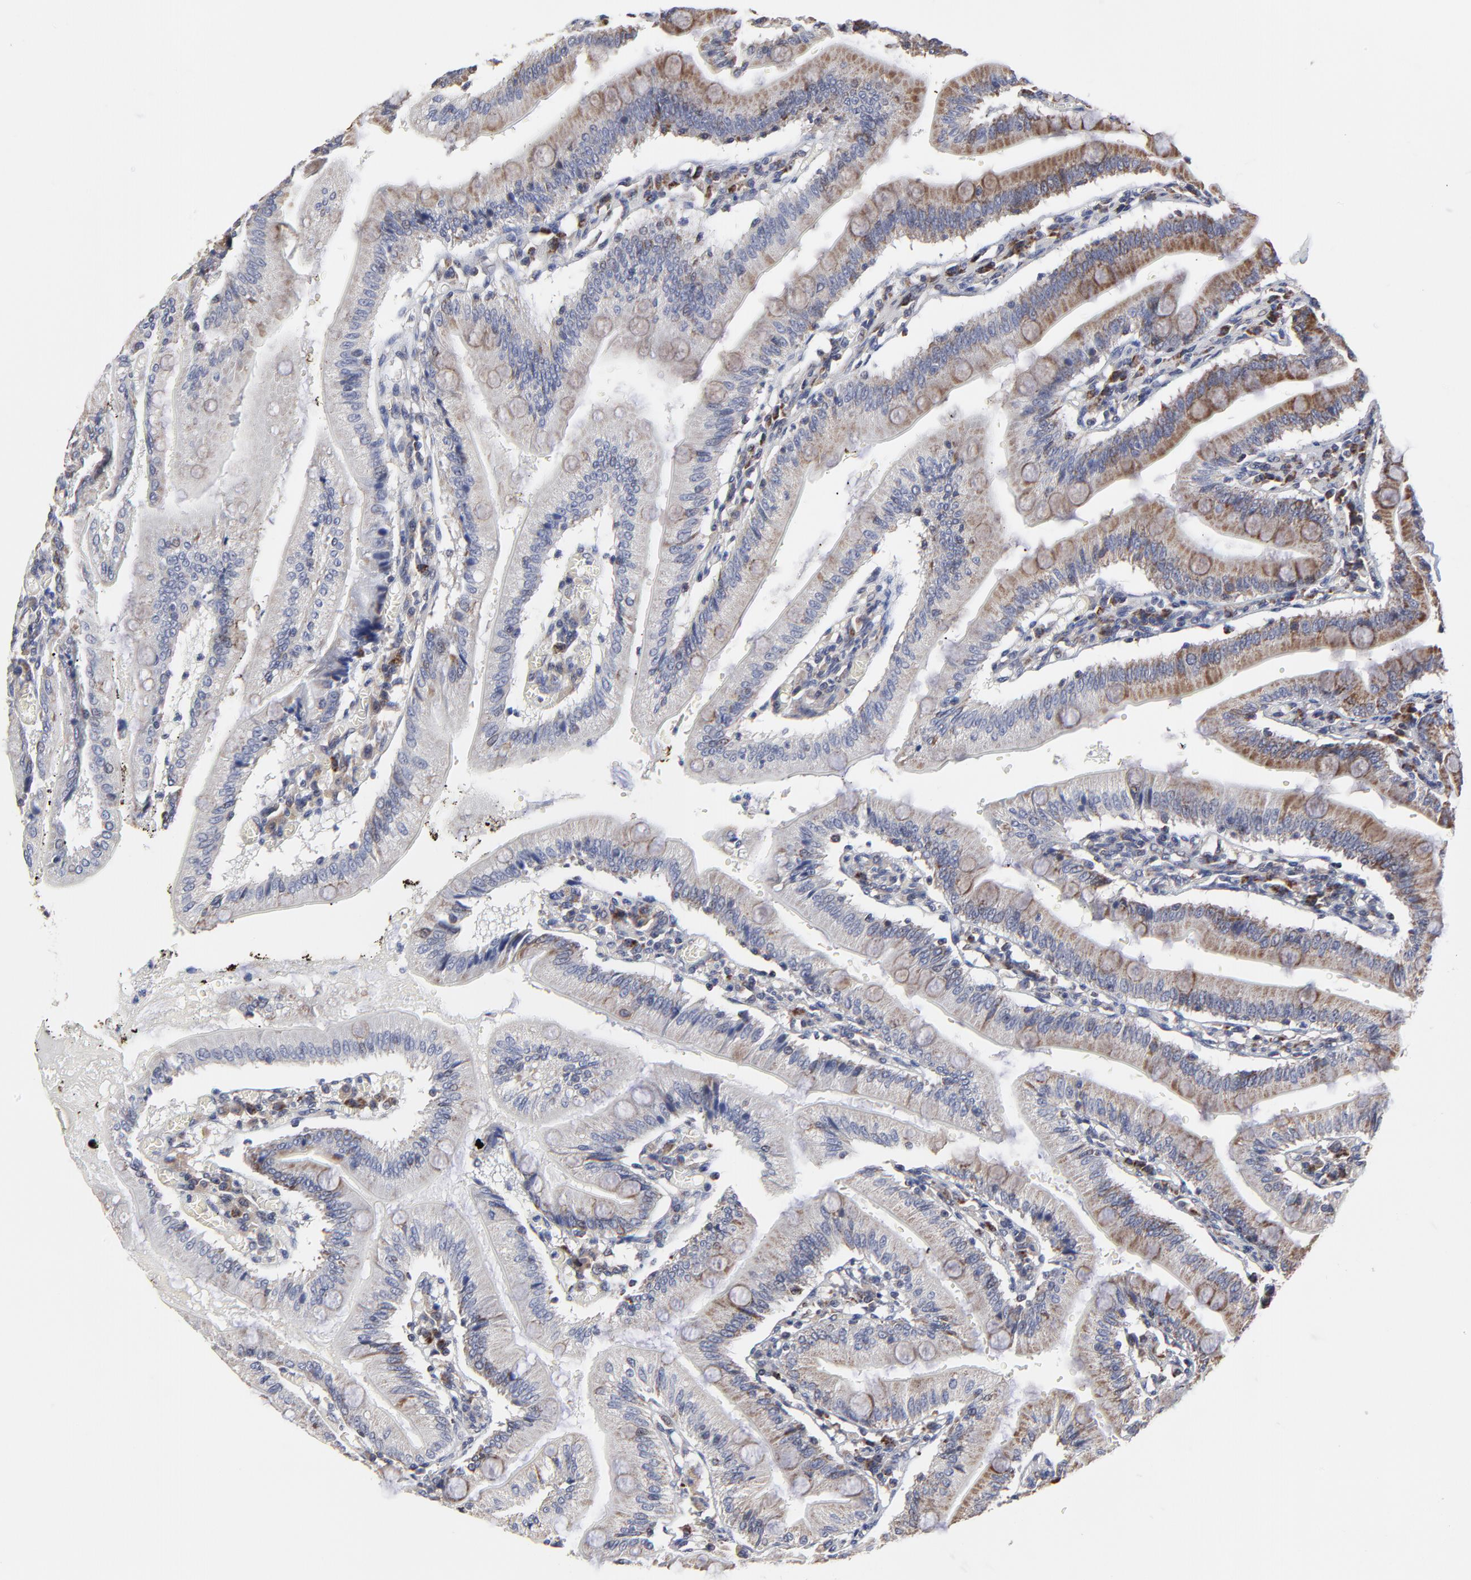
{"staining": {"intensity": "weak", "quantity": "25%-75%", "location": "cytoplasmic/membranous"}, "tissue": "small intestine", "cell_type": "Glandular cells", "image_type": "normal", "snomed": [{"axis": "morphology", "description": "Normal tissue, NOS"}, {"axis": "topography", "description": "Small intestine"}], "caption": "Approximately 25%-75% of glandular cells in unremarkable small intestine exhibit weak cytoplasmic/membranous protein staining as visualized by brown immunohistochemical staining.", "gene": "ZNF550", "patient": {"sex": "male", "age": 71}}